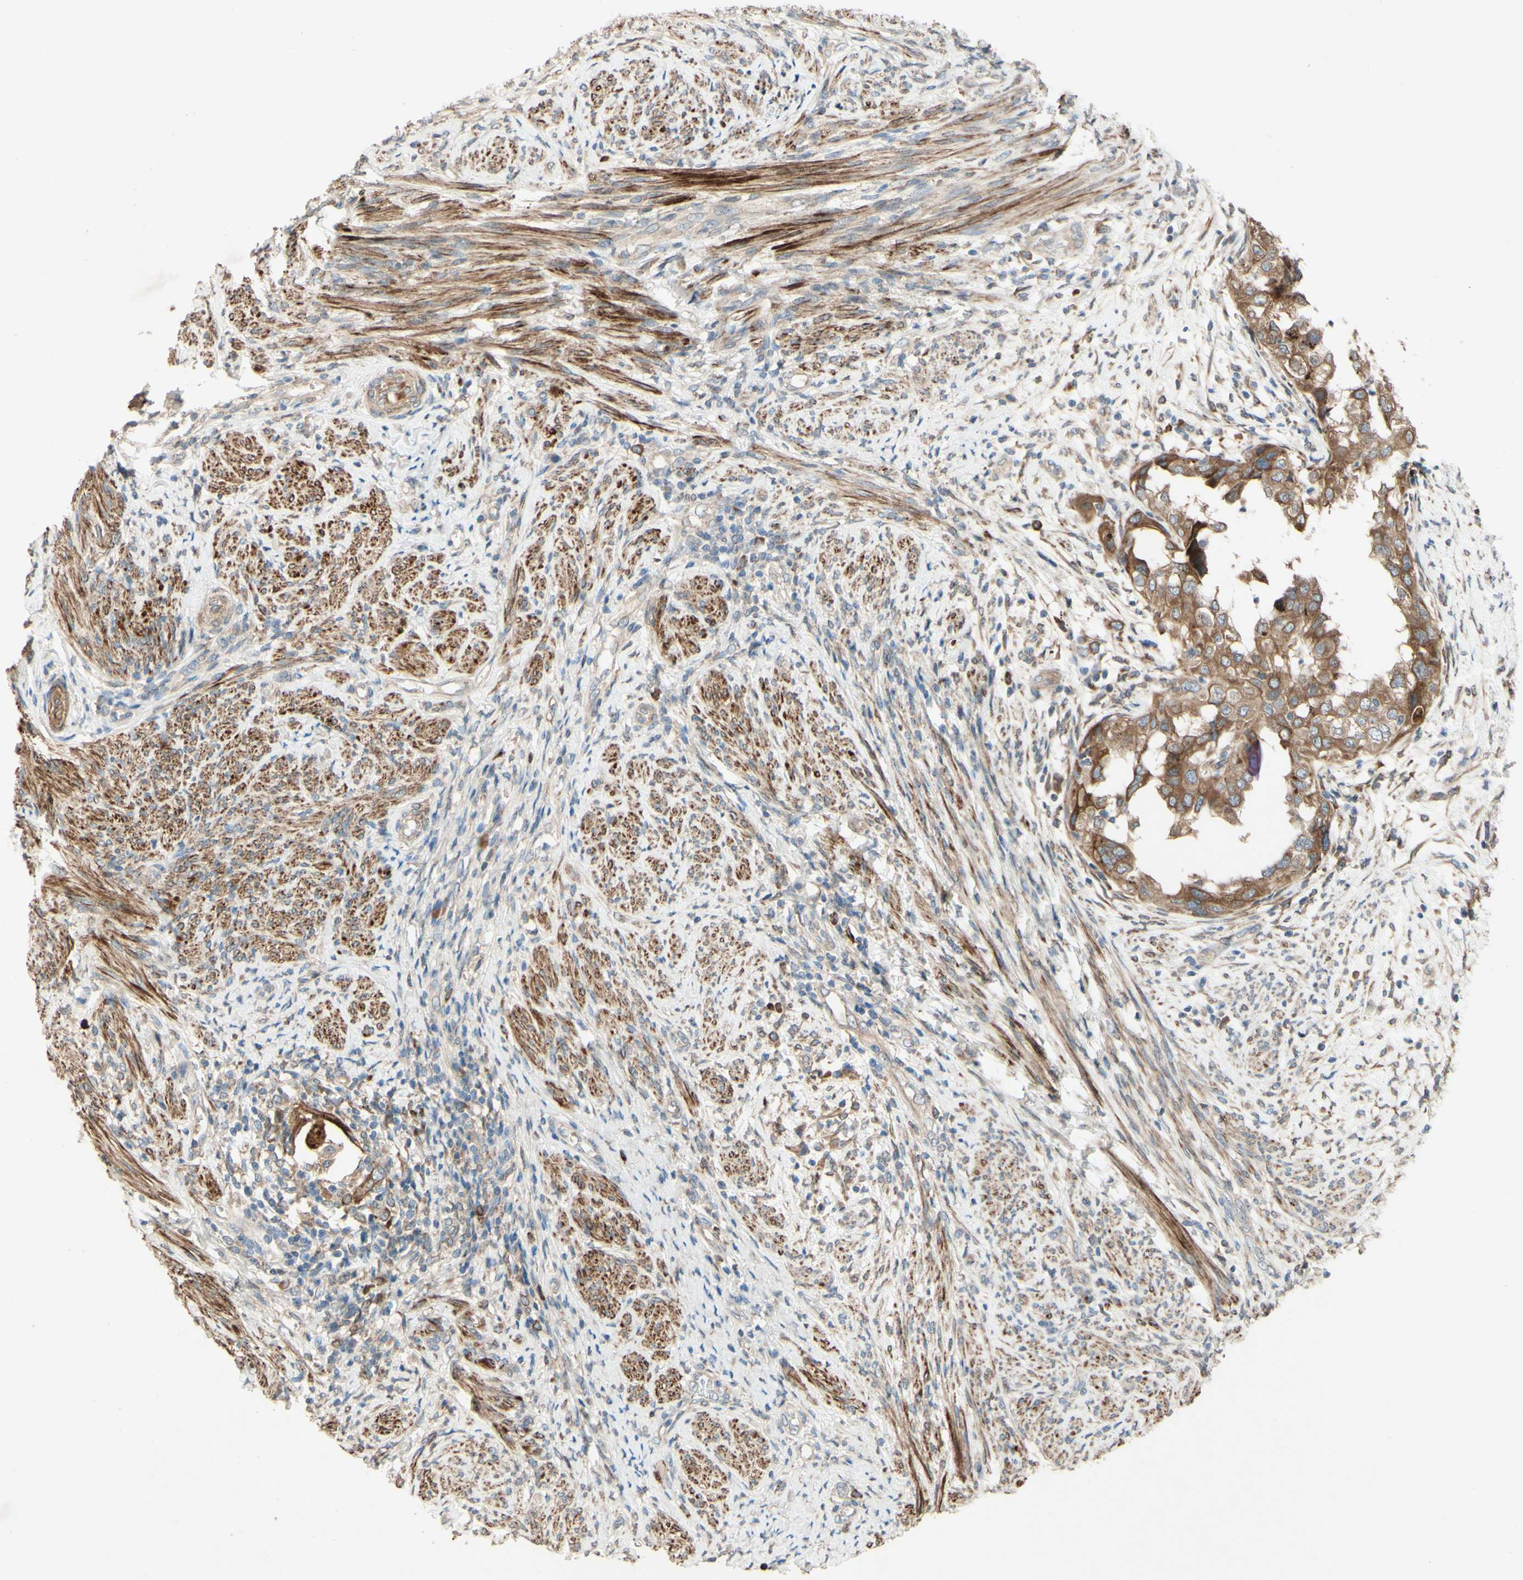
{"staining": {"intensity": "moderate", "quantity": ">75%", "location": "cytoplasmic/membranous,nuclear"}, "tissue": "endometrial cancer", "cell_type": "Tumor cells", "image_type": "cancer", "snomed": [{"axis": "morphology", "description": "Adenocarcinoma, NOS"}, {"axis": "topography", "description": "Endometrium"}], "caption": "Protein expression analysis of human endometrial cancer reveals moderate cytoplasmic/membranous and nuclear staining in approximately >75% of tumor cells.", "gene": "PTPRU", "patient": {"sex": "female", "age": 85}}